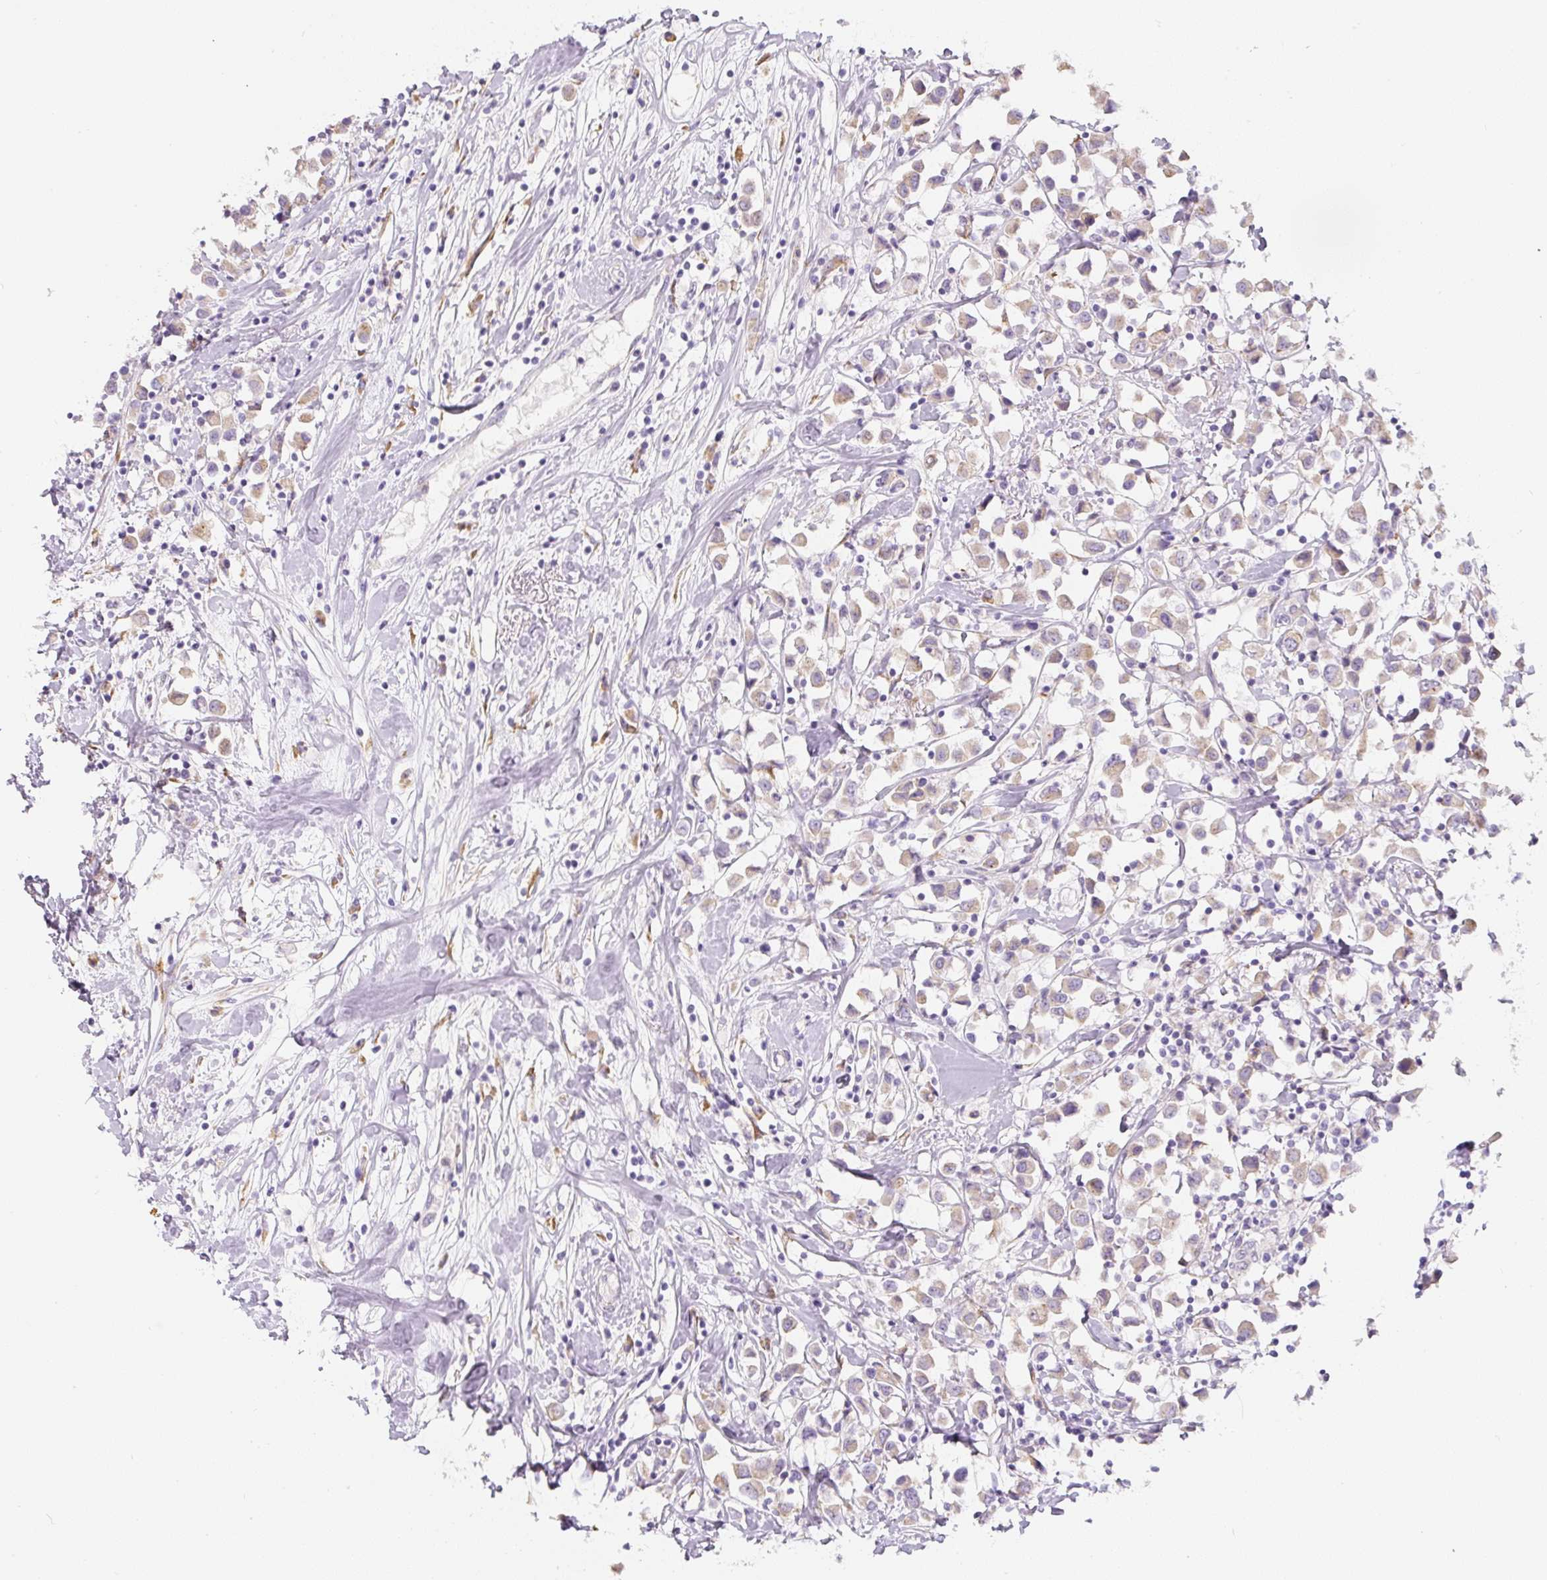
{"staining": {"intensity": "weak", "quantity": ">75%", "location": "cytoplasmic/membranous"}, "tissue": "breast cancer", "cell_type": "Tumor cells", "image_type": "cancer", "snomed": [{"axis": "morphology", "description": "Duct carcinoma"}, {"axis": "topography", "description": "Breast"}], "caption": "Protein analysis of breast infiltrating ductal carcinoma tissue reveals weak cytoplasmic/membranous staining in about >75% of tumor cells. (DAB IHC, brown staining for protein, blue staining for nuclei).", "gene": "PWWP3B", "patient": {"sex": "female", "age": 61}}